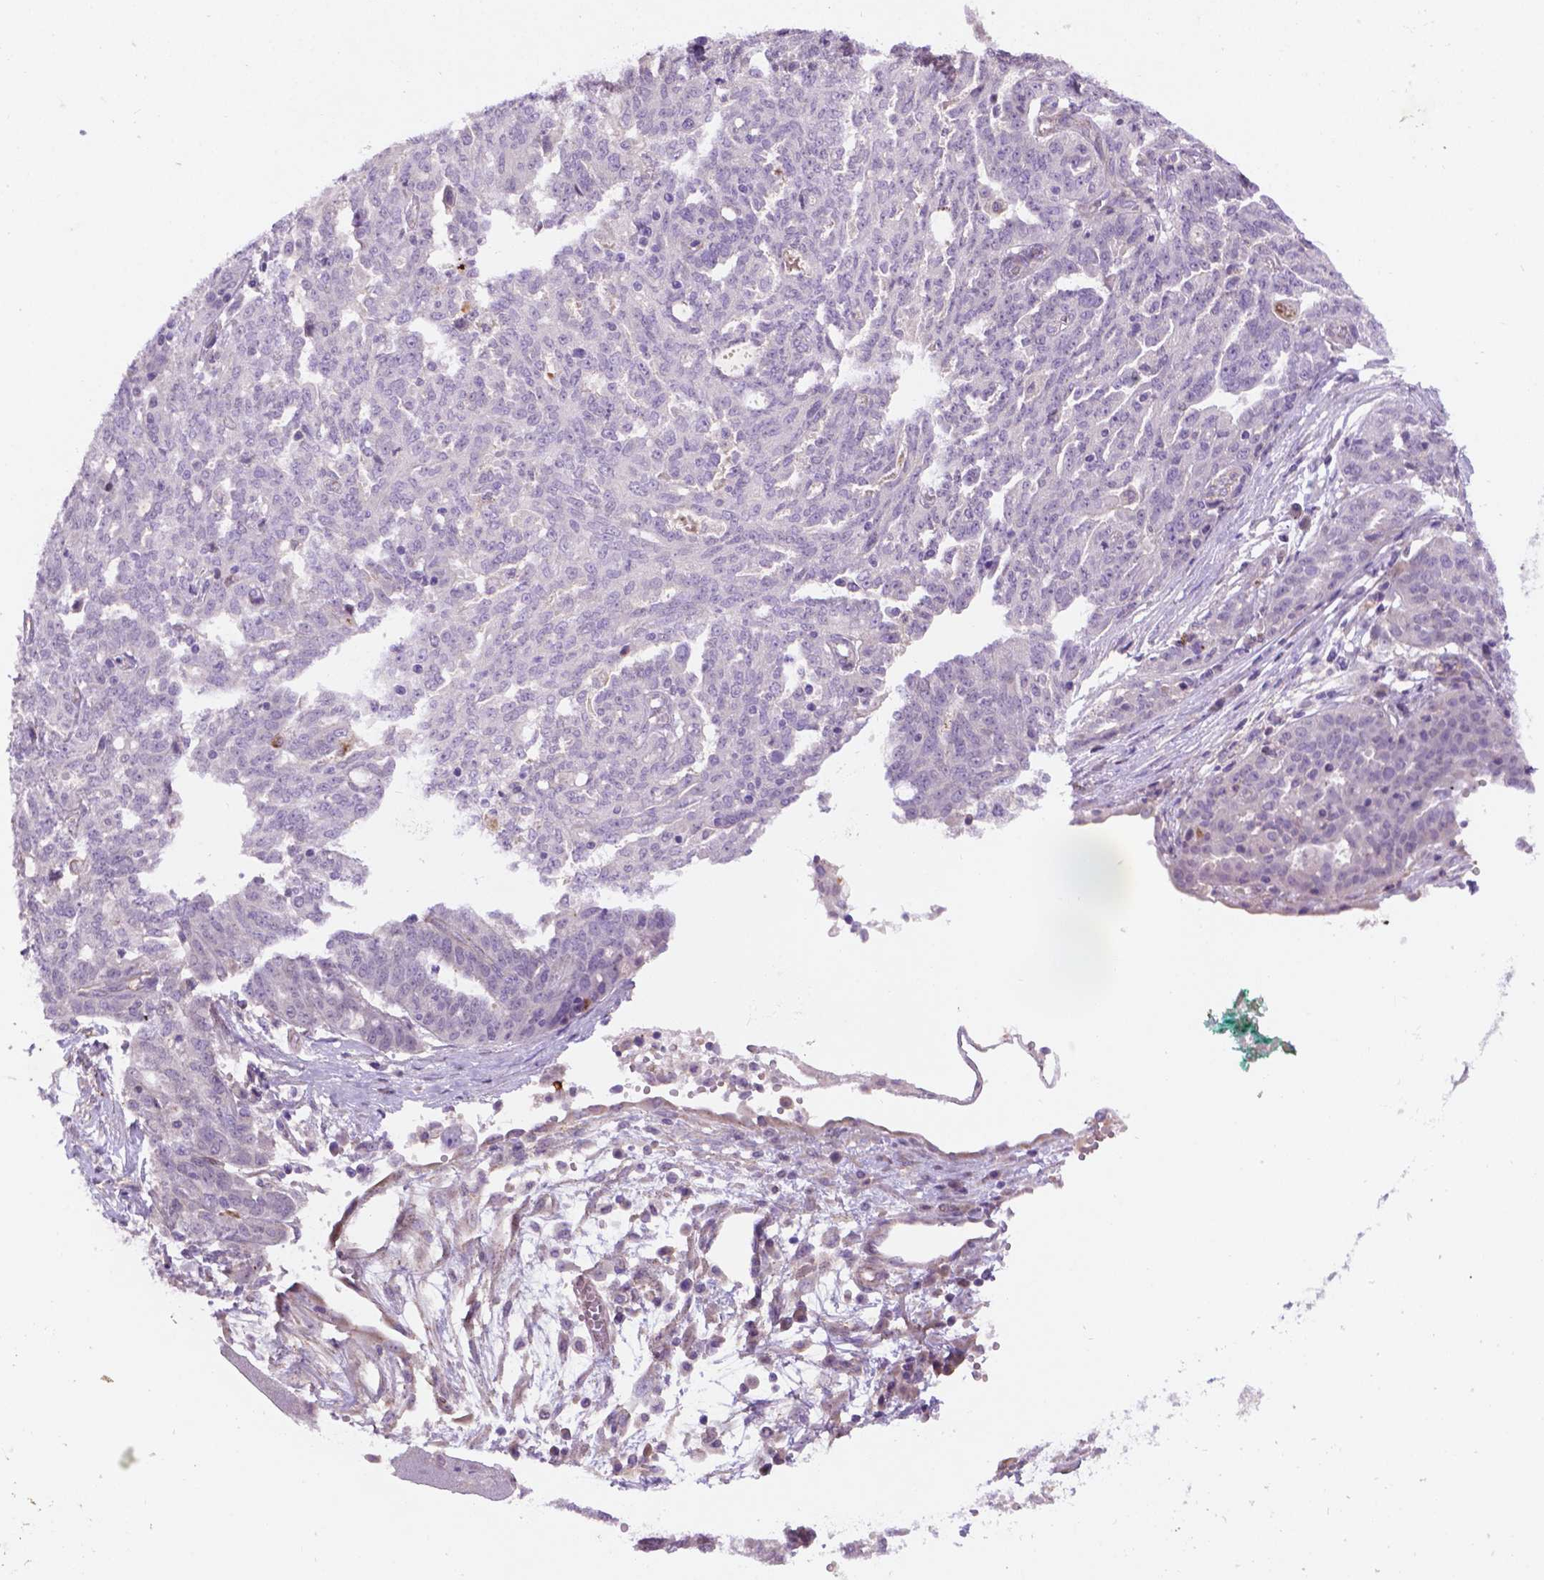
{"staining": {"intensity": "negative", "quantity": "none", "location": "none"}, "tissue": "ovarian cancer", "cell_type": "Tumor cells", "image_type": "cancer", "snomed": [{"axis": "morphology", "description": "Cystadenocarcinoma, serous, NOS"}, {"axis": "topography", "description": "Ovary"}], "caption": "Ovarian serous cystadenocarcinoma stained for a protein using IHC demonstrates no expression tumor cells.", "gene": "CCER2", "patient": {"sex": "female", "age": 67}}